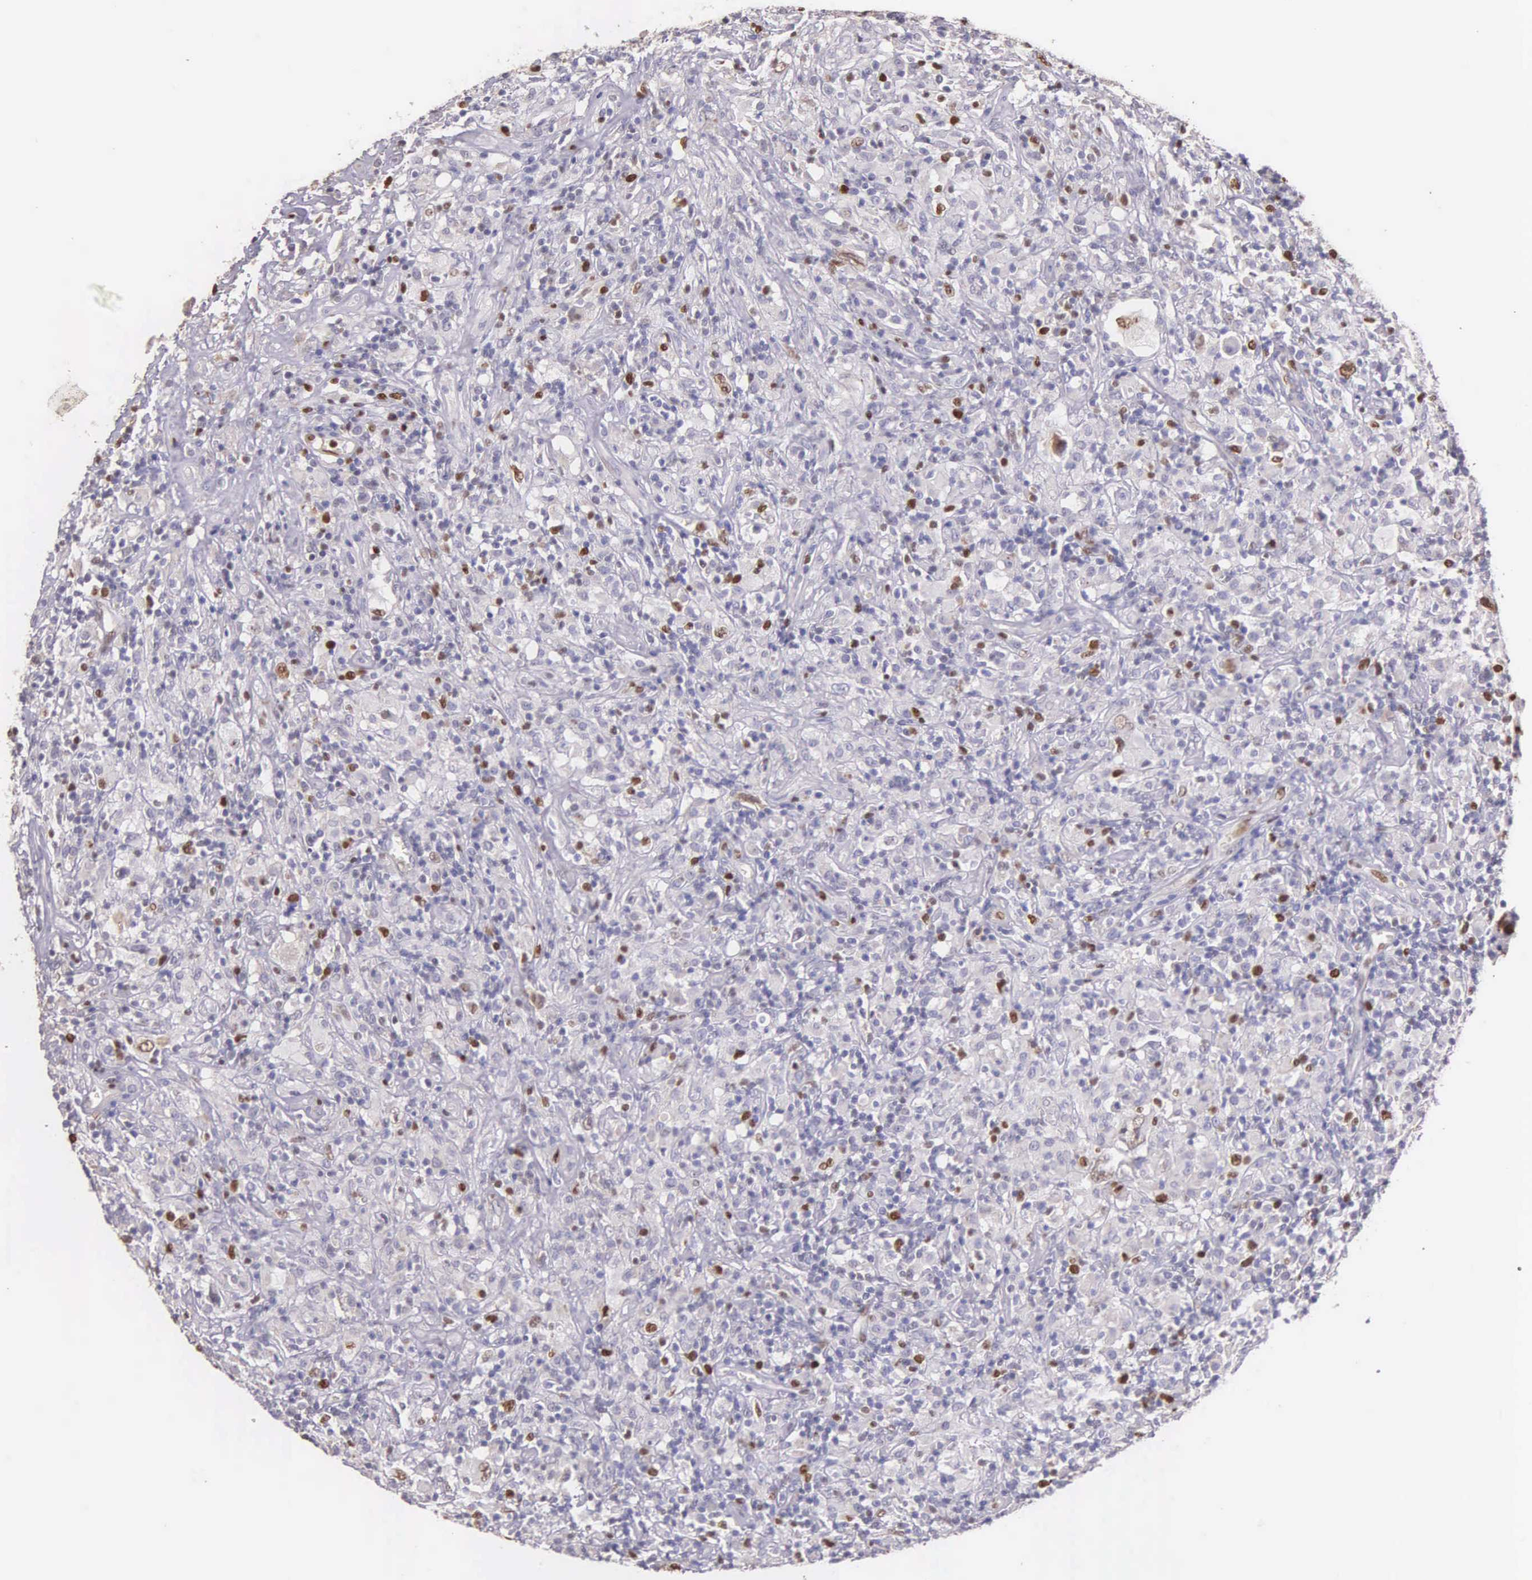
{"staining": {"intensity": "moderate", "quantity": "<25%", "location": "nuclear"}, "tissue": "lymphoma", "cell_type": "Tumor cells", "image_type": "cancer", "snomed": [{"axis": "morphology", "description": "Hodgkin's disease, NOS"}, {"axis": "topography", "description": "Lymph node"}], "caption": "Immunohistochemical staining of human lymphoma exhibits low levels of moderate nuclear positivity in approximately <25% of tumor cells.", "gene": "MCM5", "patient": {"sex": "male", "age": 46}}